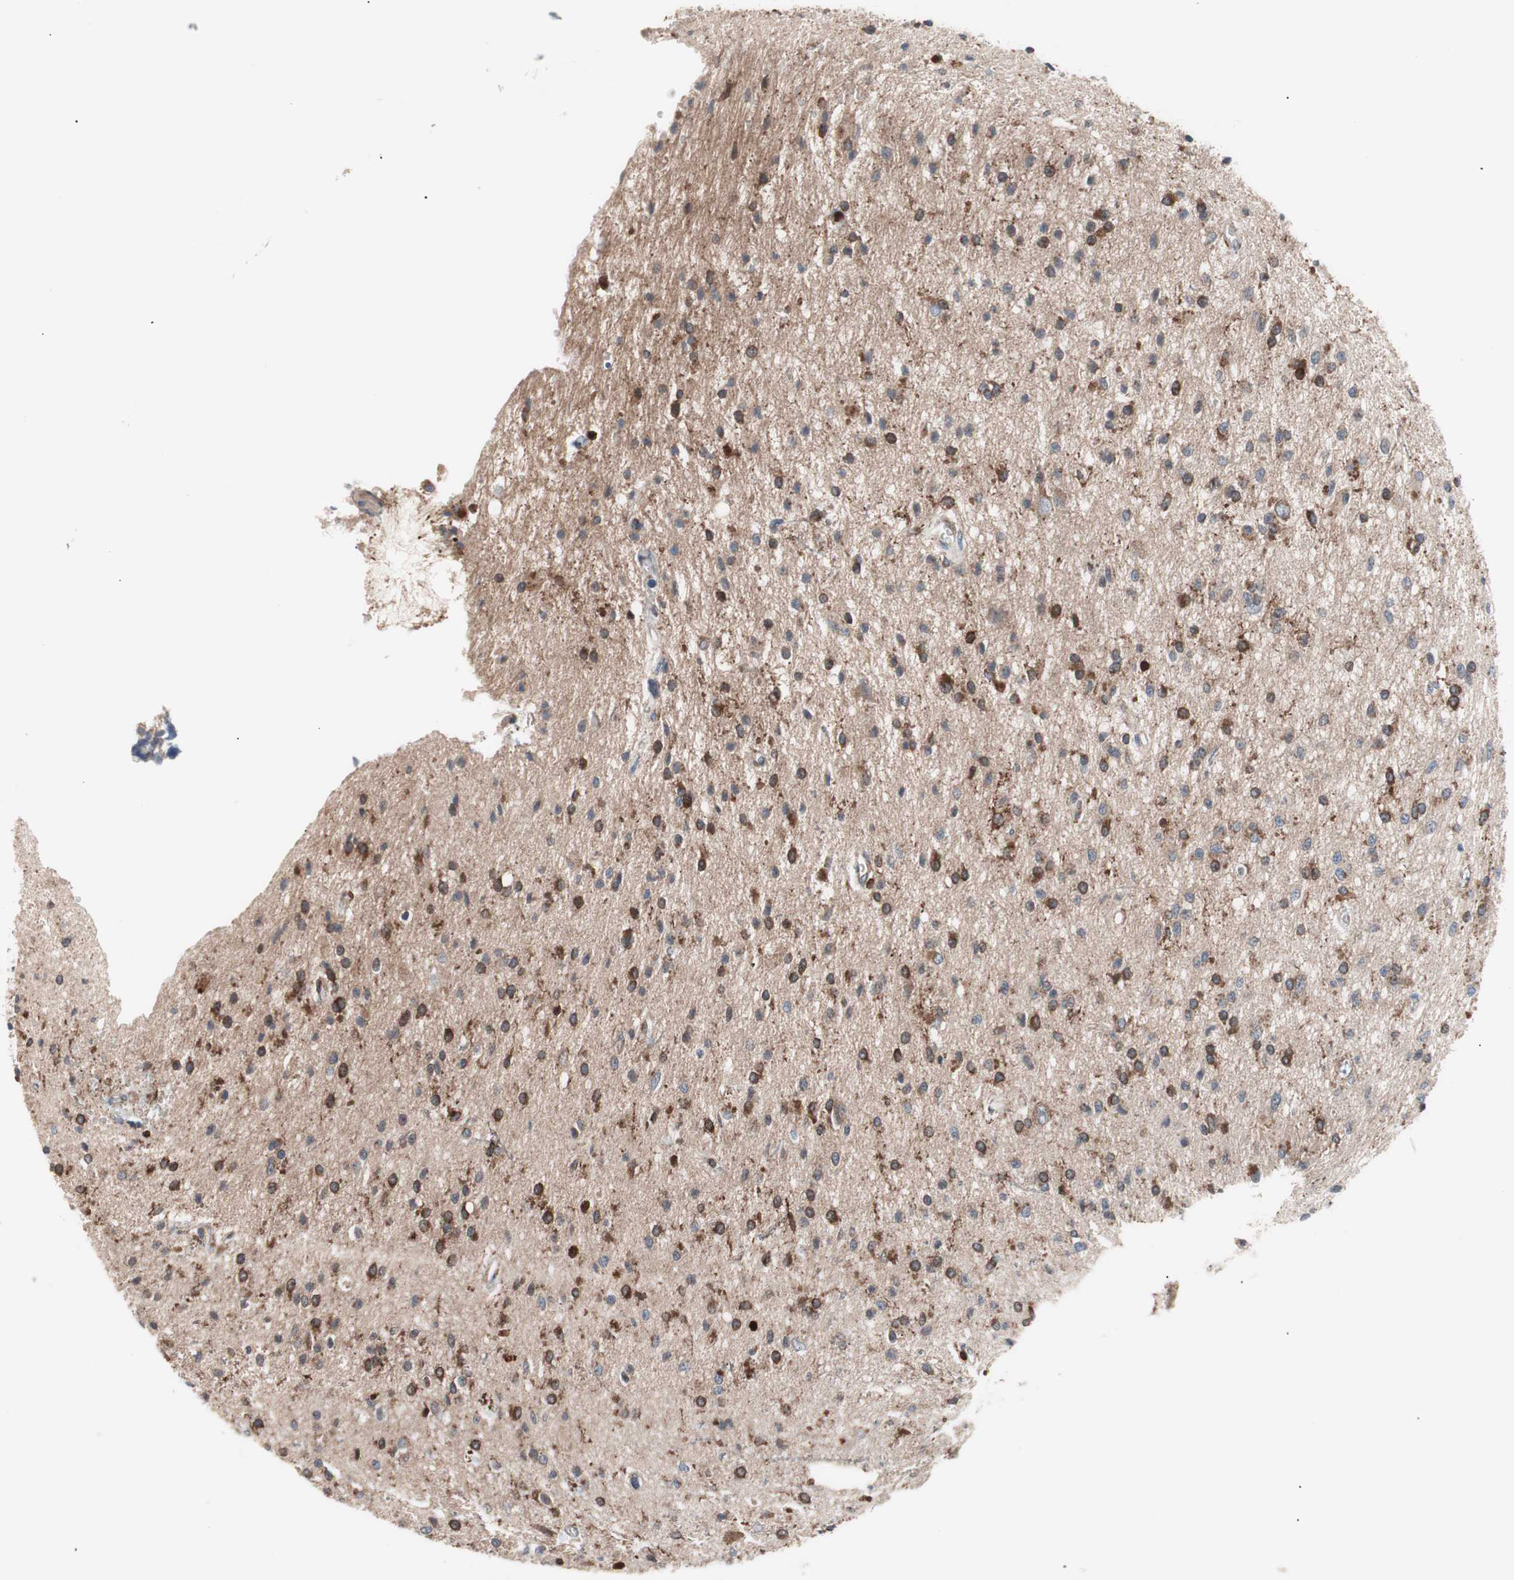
{"staining": {"intensity": "moderate", "quantity": ">75%", "location": "cytoplasmic/membranous"}, "tissue": "glioma", "cell_type": "Tumor cells", "image_type": "cancer", "snomed": [{"axis": "morphology", "description": "Glioma, malignant, High grade"}, {"axis": "topography", "description": "Brain"}], "caption": "Glioma stained with DAB (3,3'-diaminobenzidine) immunohistochemistry shows medium levels of moderate cytoplasmic/membranous staining in approximately >75% of tumor cells. The staining was performed using DAB (3,3'-diaminobenzidine) to visualize the protein expression in brown, while the nuclei were stained in blue with hematoxylin (Magnification: 20x).", "gene": "PIK3R1", "patient": {"sex": "male", "age": 47}}